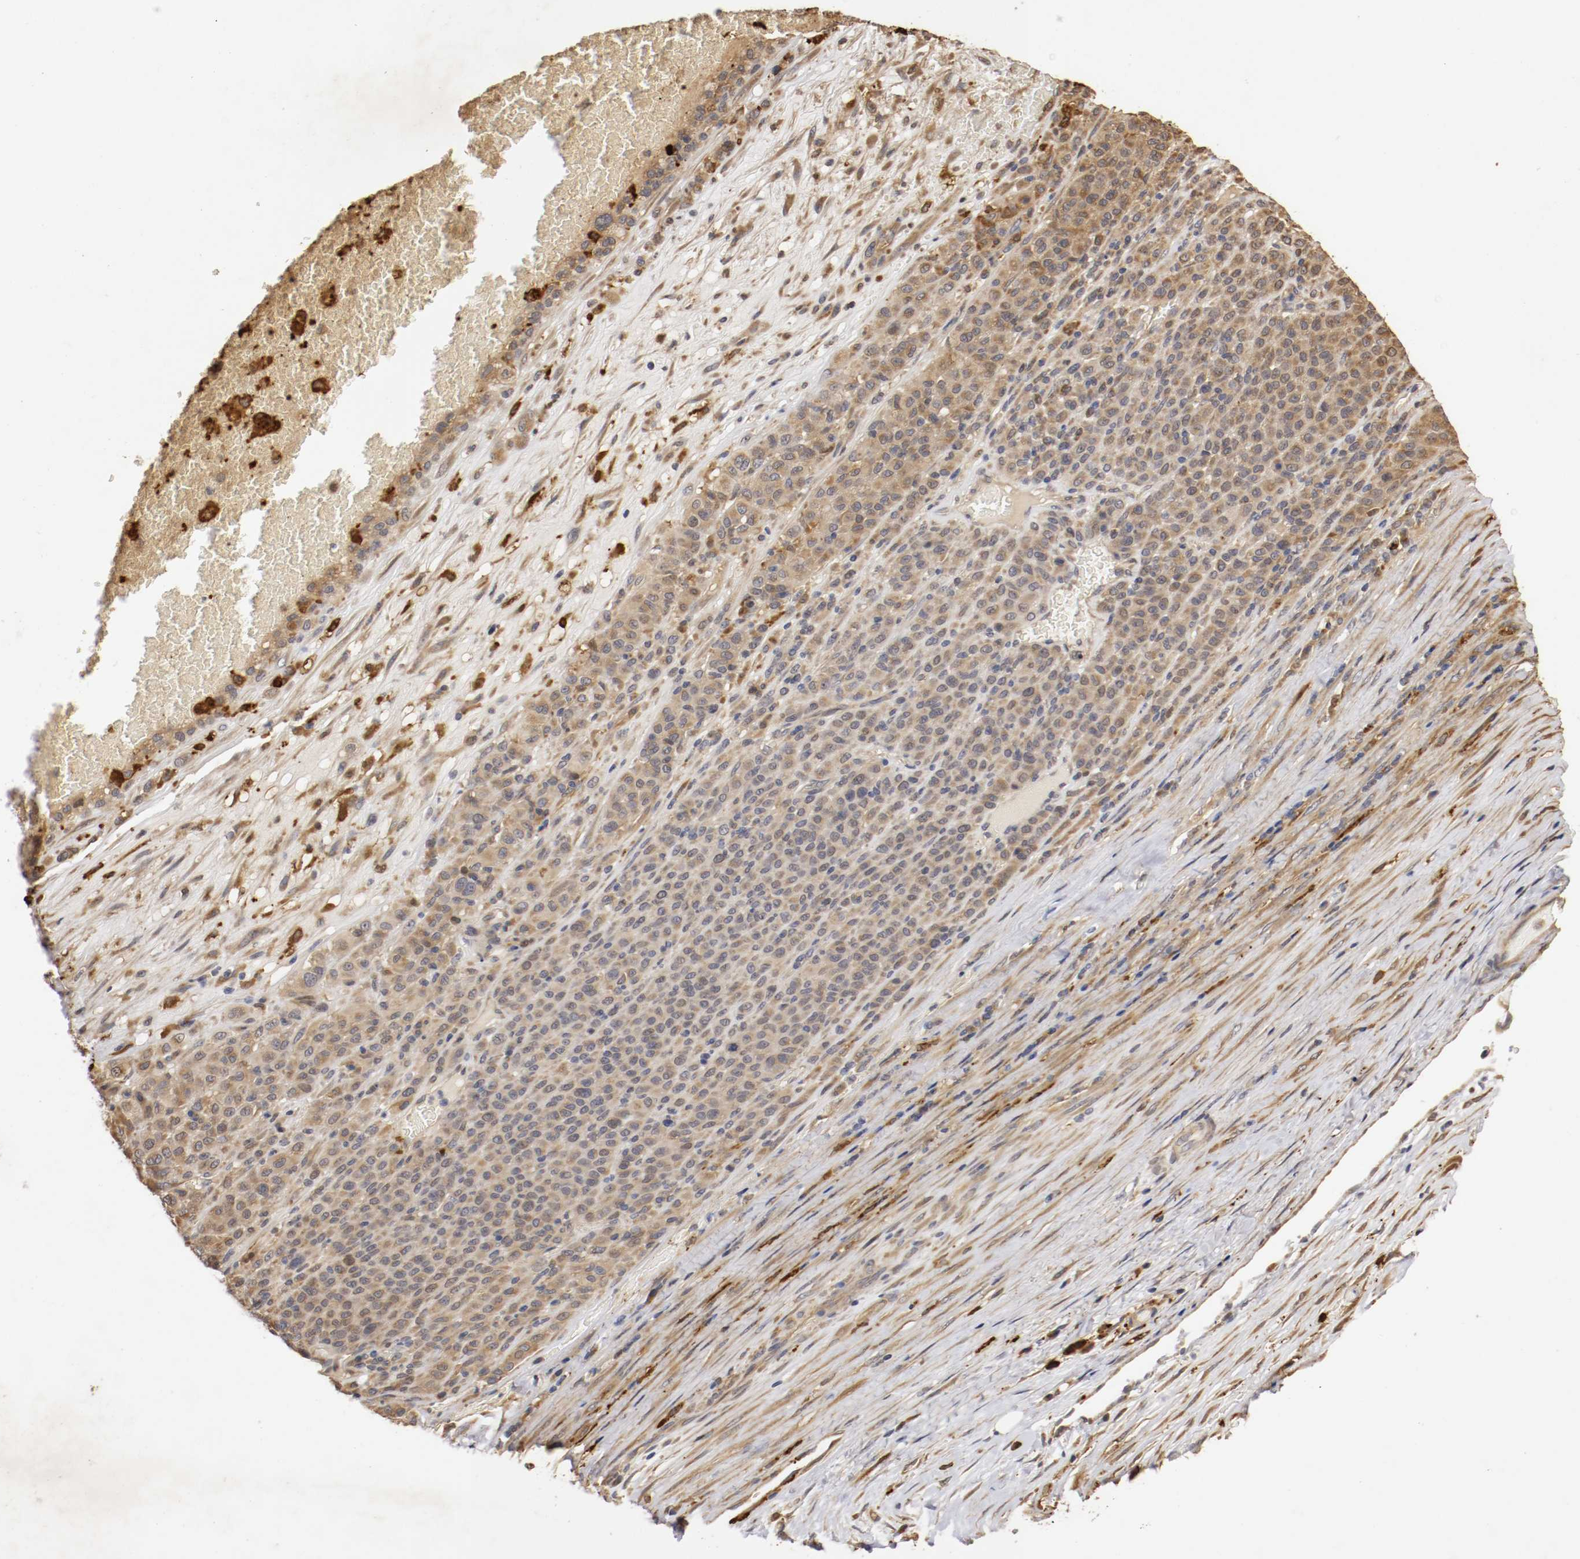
{"staining": {"intensity": "moderate", "quantity": ">75%", "location": "cytoplasmic/membranous"}, "tissue": "melanoma", "cell_type": "Tumor cells", "image_type": "cancer", "snomed": [{"axis": "morphology", "description": "Malignant melanoma, Metastatic site"}, {"axis": "topography", "description": "Pancreas"}], "caption": "Malignant melanoma (metastatic site) stained with a protein marker reveals moderate staining in tumor cells.", "gene": "VEZT", "patient": {"sex": "female", "age": 30}}